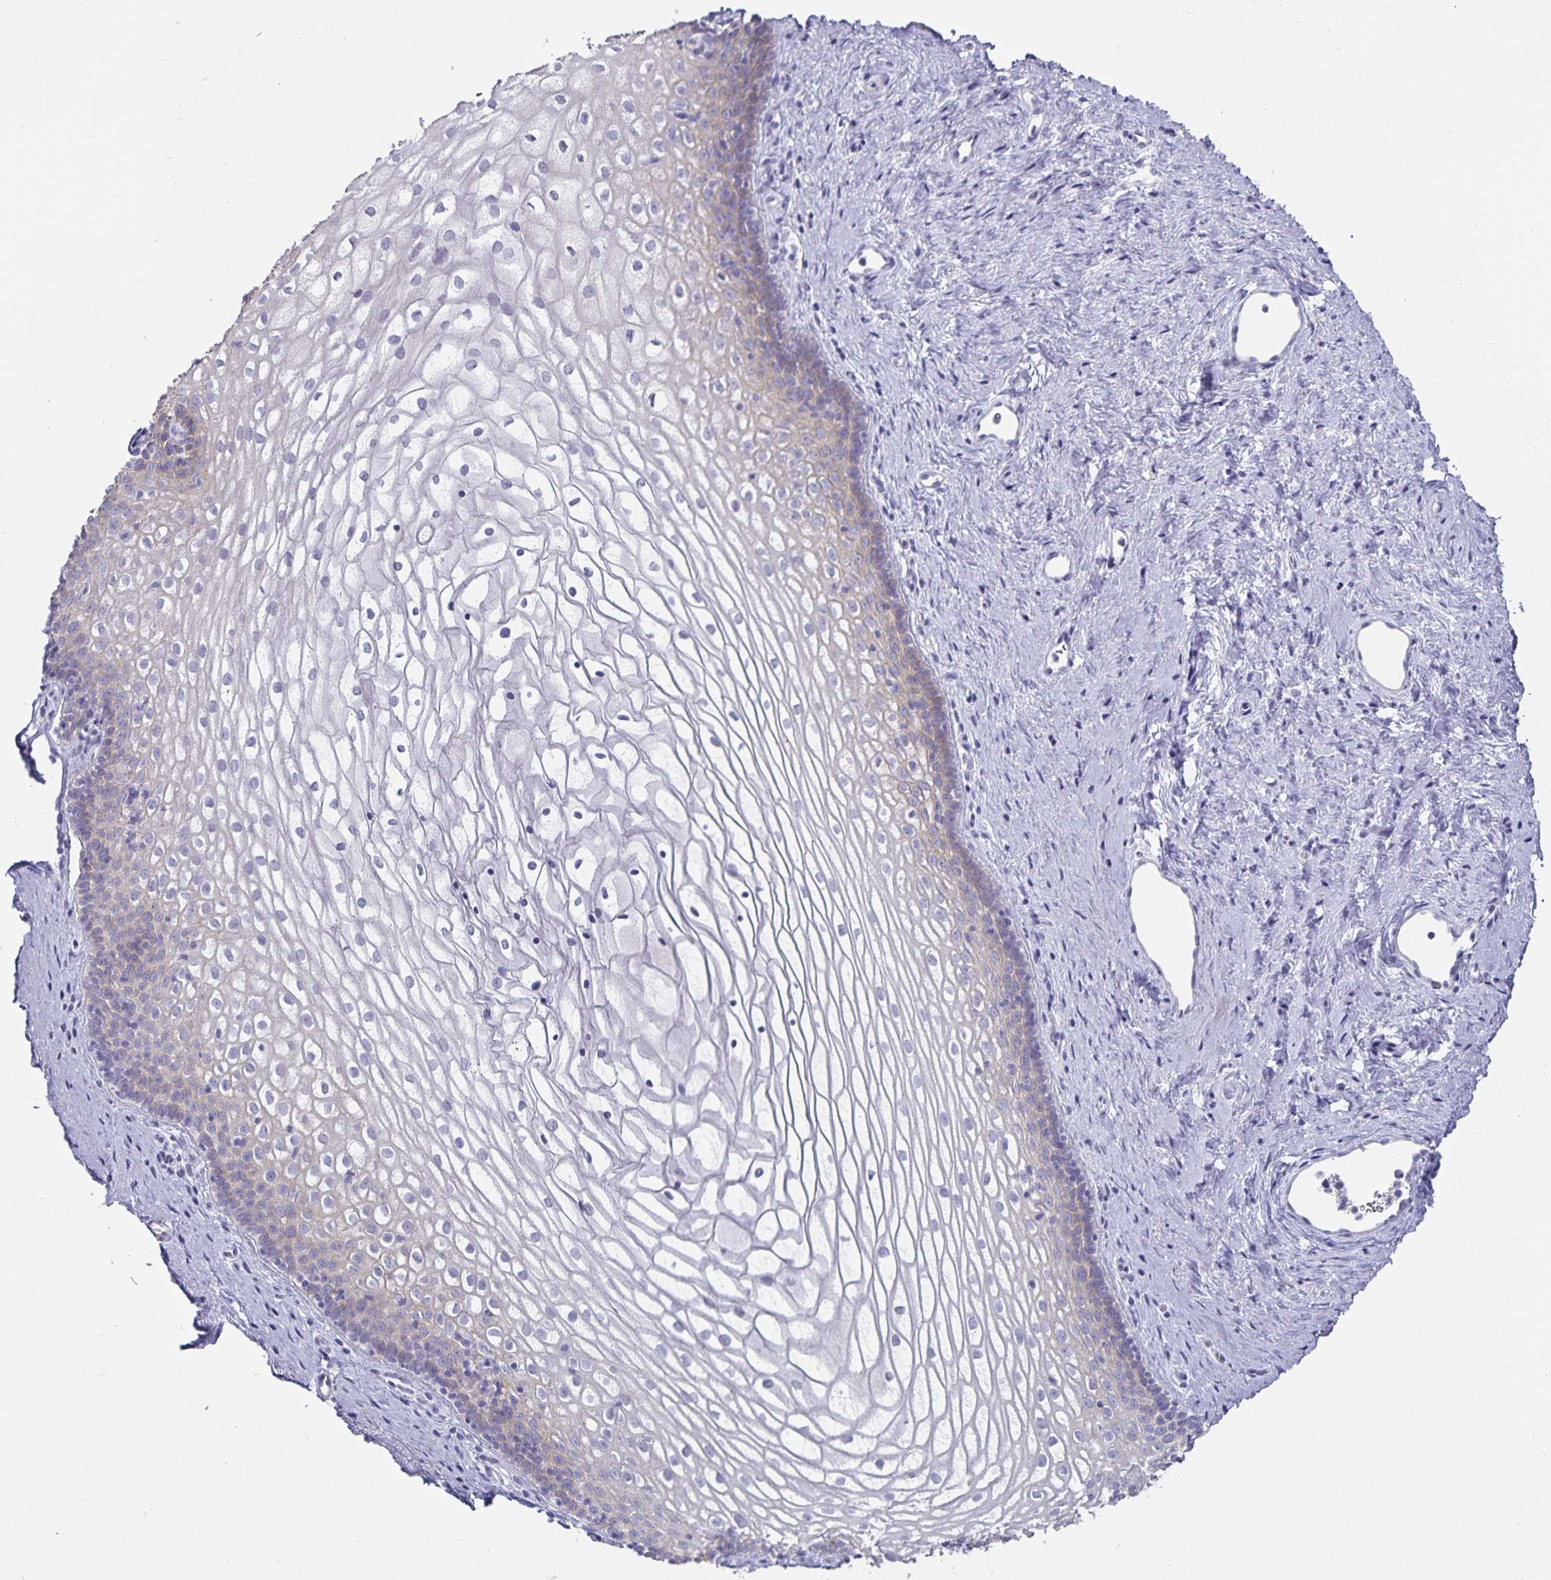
{"staining": {"intensity": "moderate", "quantity": "25%-75%", "location": "cytoplasmic/membranous"}, "tissue": "vagina", "cell_type": "Squamous epithelial cells", "image_type": "normal", "snomed": [{"axis": "morphology", "description": "Normal tissue, NOS"}, {"axis": "topography", "description": "Vagina"}], "caption": "Immunohistochemical staining of benign vagina exhibits moderate cytoplasmic/membranous protein staining in approximately 25%-75% of squamous epithelial cells. (Stains: DAB (3,3'-diaminobenzidine) in brown, nuclei in blue, Microscopy: brightfield microscopy at high magnification).", "gene": "CA12", "patient": {"sex": "female", "age": 45}}